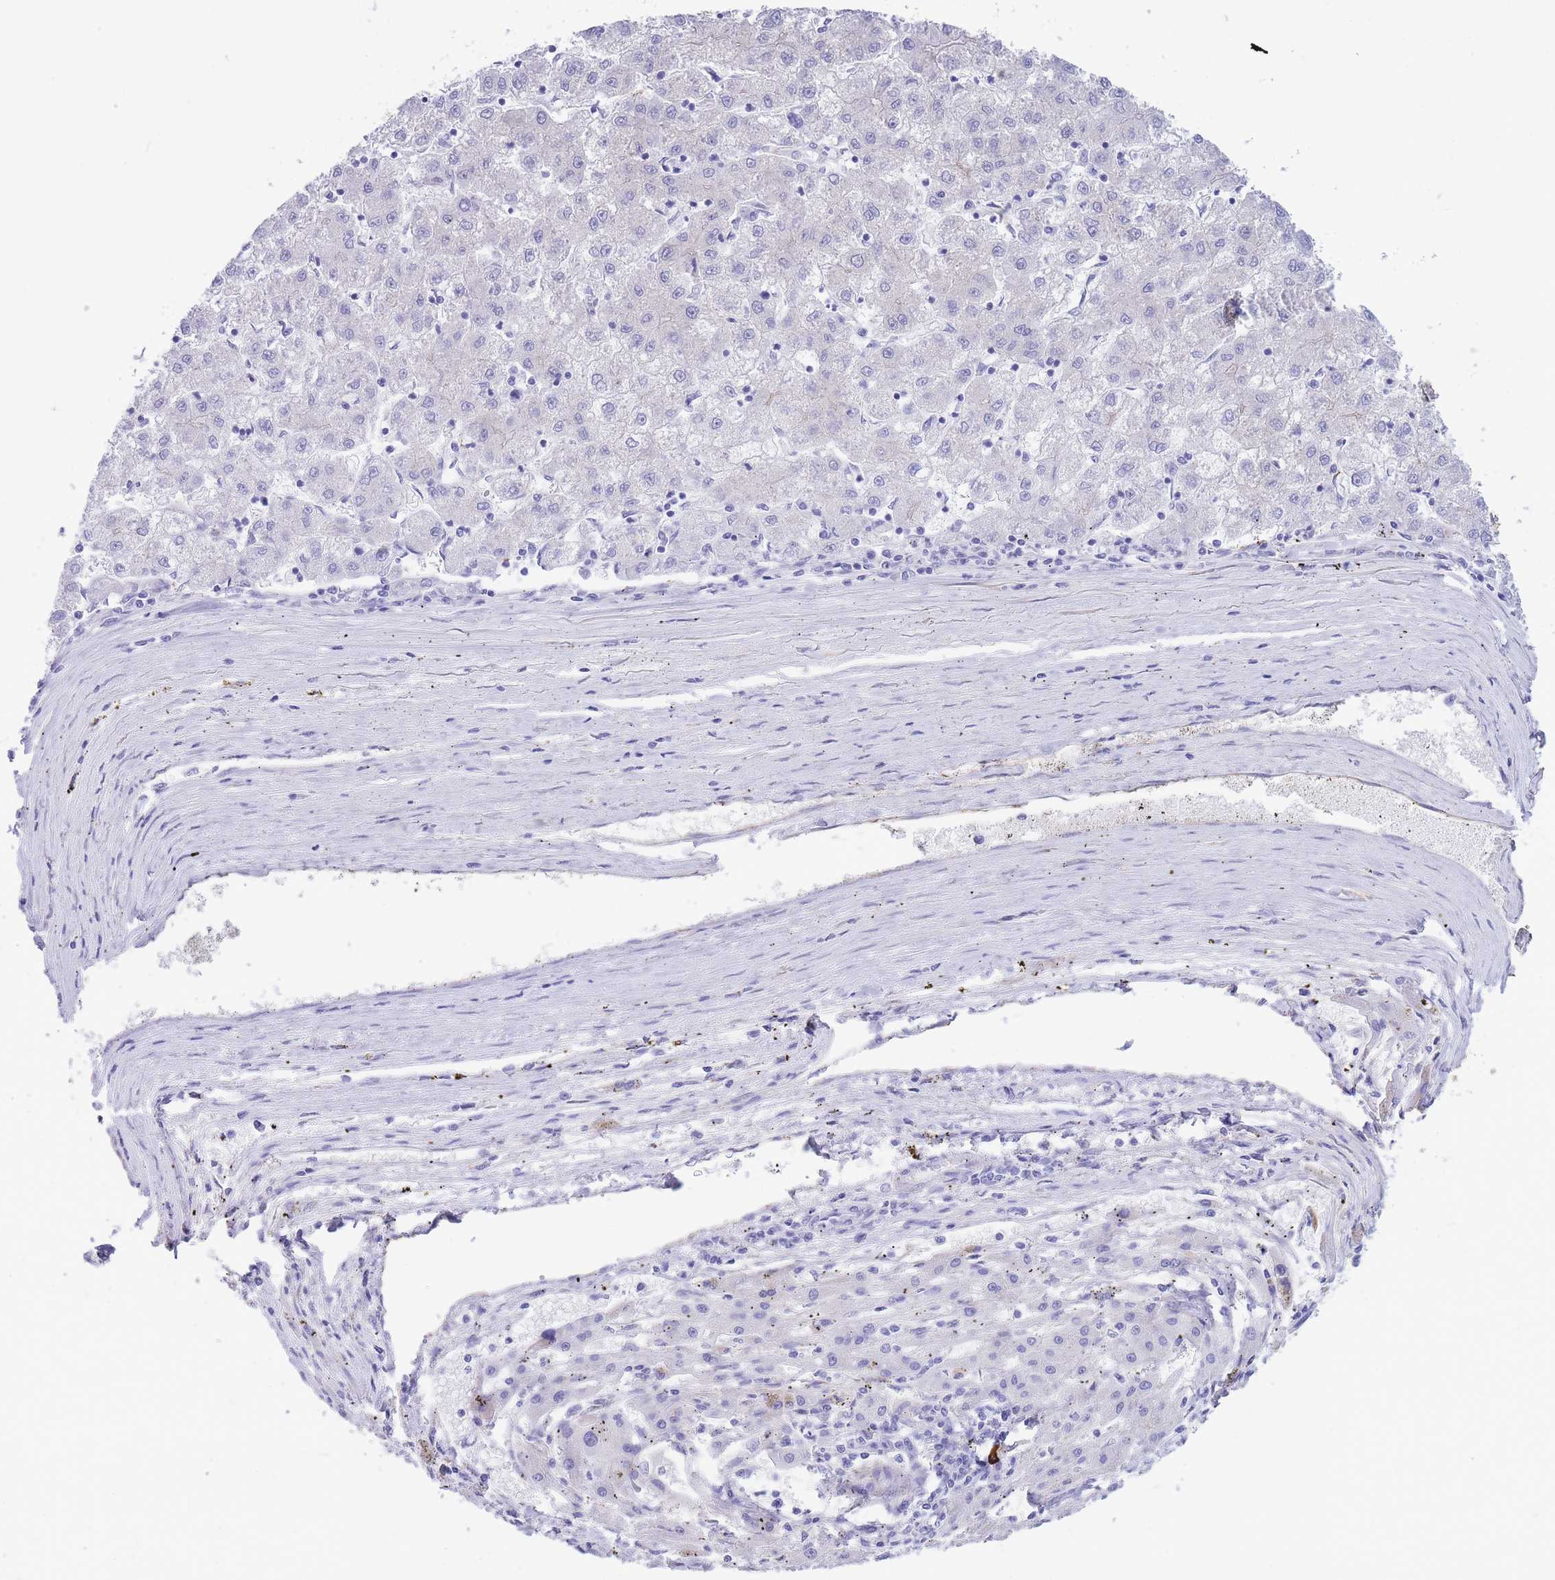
{"staining": {"intensity": "negative", "quantity": "none", "location": "none"}, "tissue": "liver cancer", "cell_type": "Tumor cells", "image_type": "cancer", "snomed": [{"axis": "morphology", "description": "Carcinoma, Hepatocellular, NOS"}, {"axis": "topography", "description": "Liver"}], "caption": "This is an immunohistochemistry image of human liver cancer (hepatocellular carcinoma). There is no staining in tumor cells.", "gene": "DET1", "patient": {"sex": "male", "age": 72}}